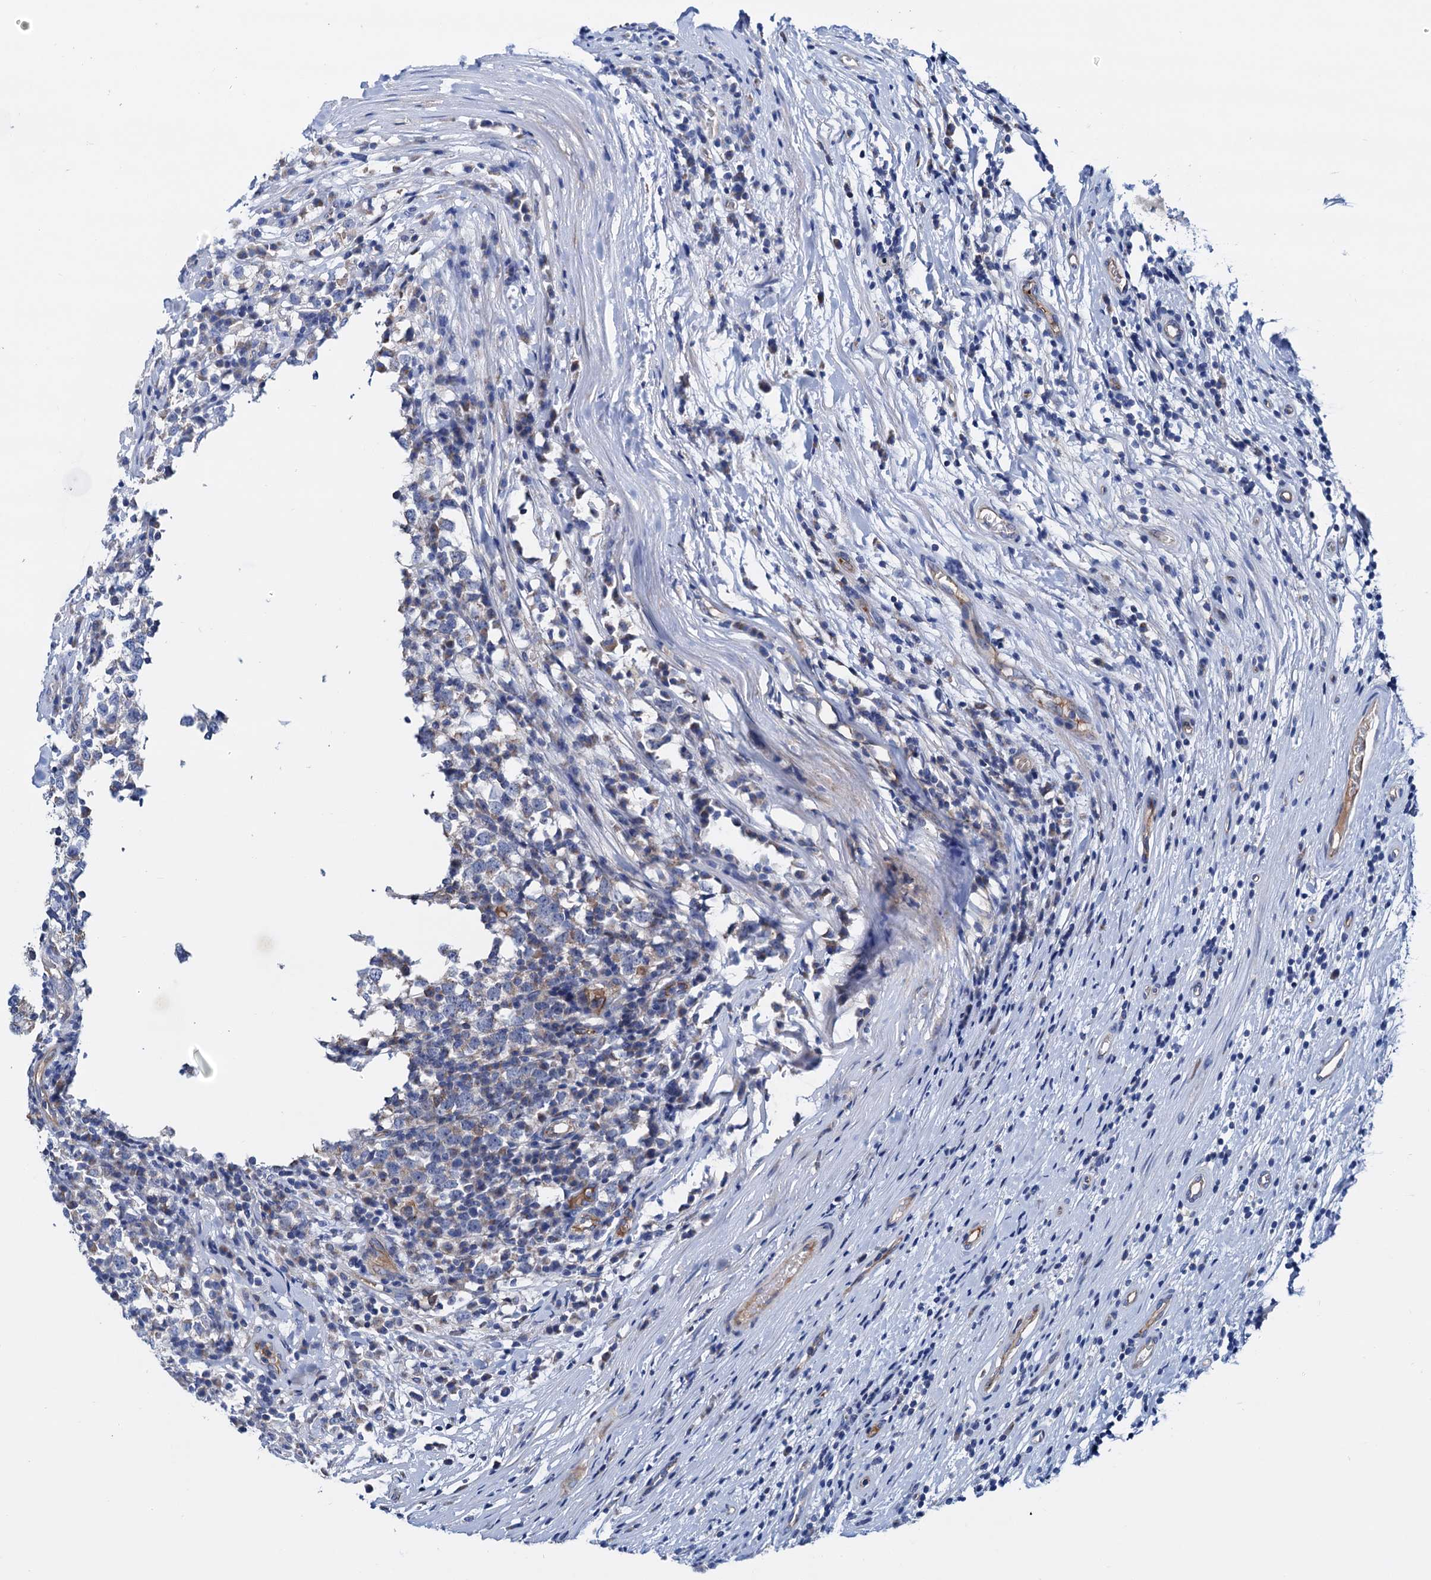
{"staining": {"intensity": "negative", "quantity": "none", "location": "none"}, "tissue": "testis cancer", "cell_type": "Tumor cells", "image_type": "cancer", "snomed": [{"axis": "morphology", "description": "Seminoma, NOS"}, {"axis": "topography", "description": "Testis"}], "caption": "Photomicrograph shows no protein expression in tumor cells of seminoma (testis) tissue.", "gene": "RASSF9", "patient": {"sex": "male", "age": 65}}